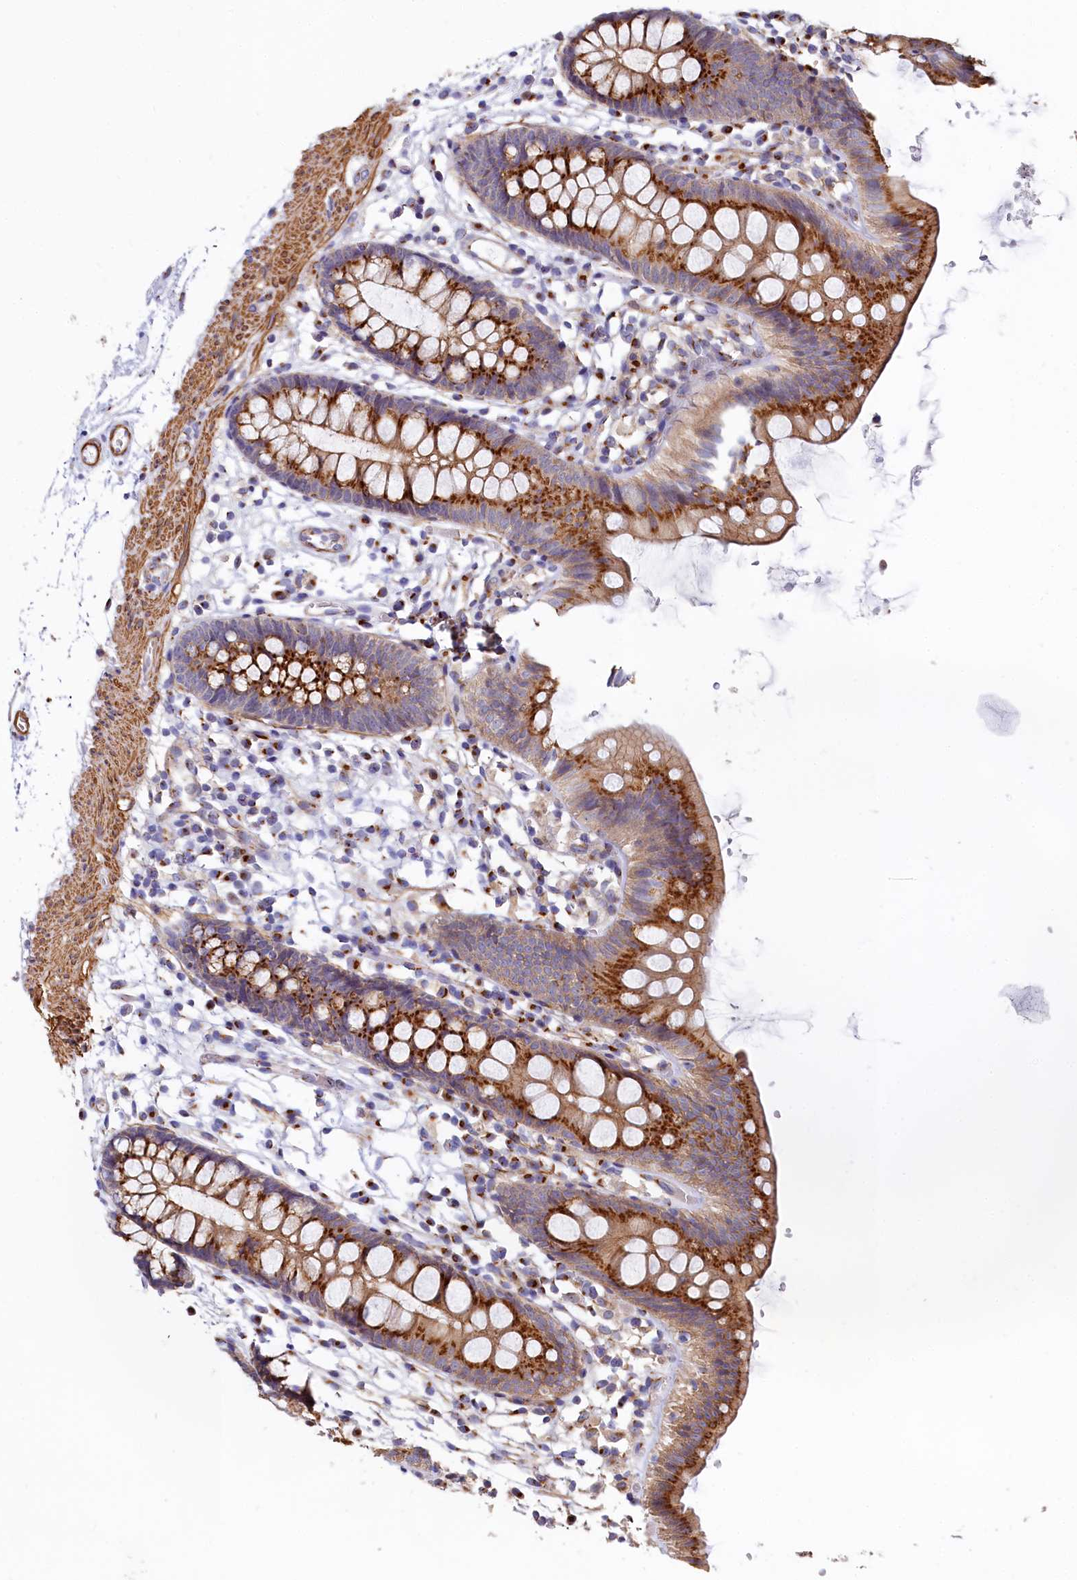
{"staining": {"intensity": "moderate", "quantity": ">75%", "location": "cytoplasmic/membranous"}, "tissue": "colon", "cell_type": "Endothelial cells", "image_type": "normal", "snomed": [{"axis": "morphology", "description": "Normal tissue, NOS"}, {"axis": "topography", "description": "Colon"}], "caption": "A brown stain highlights moderate cytoplasmic/membranous positivity of a protein in endothelial cells of benign colon.", "gene": "BET1L", "patient": {"sex": "male", "age": 56}}